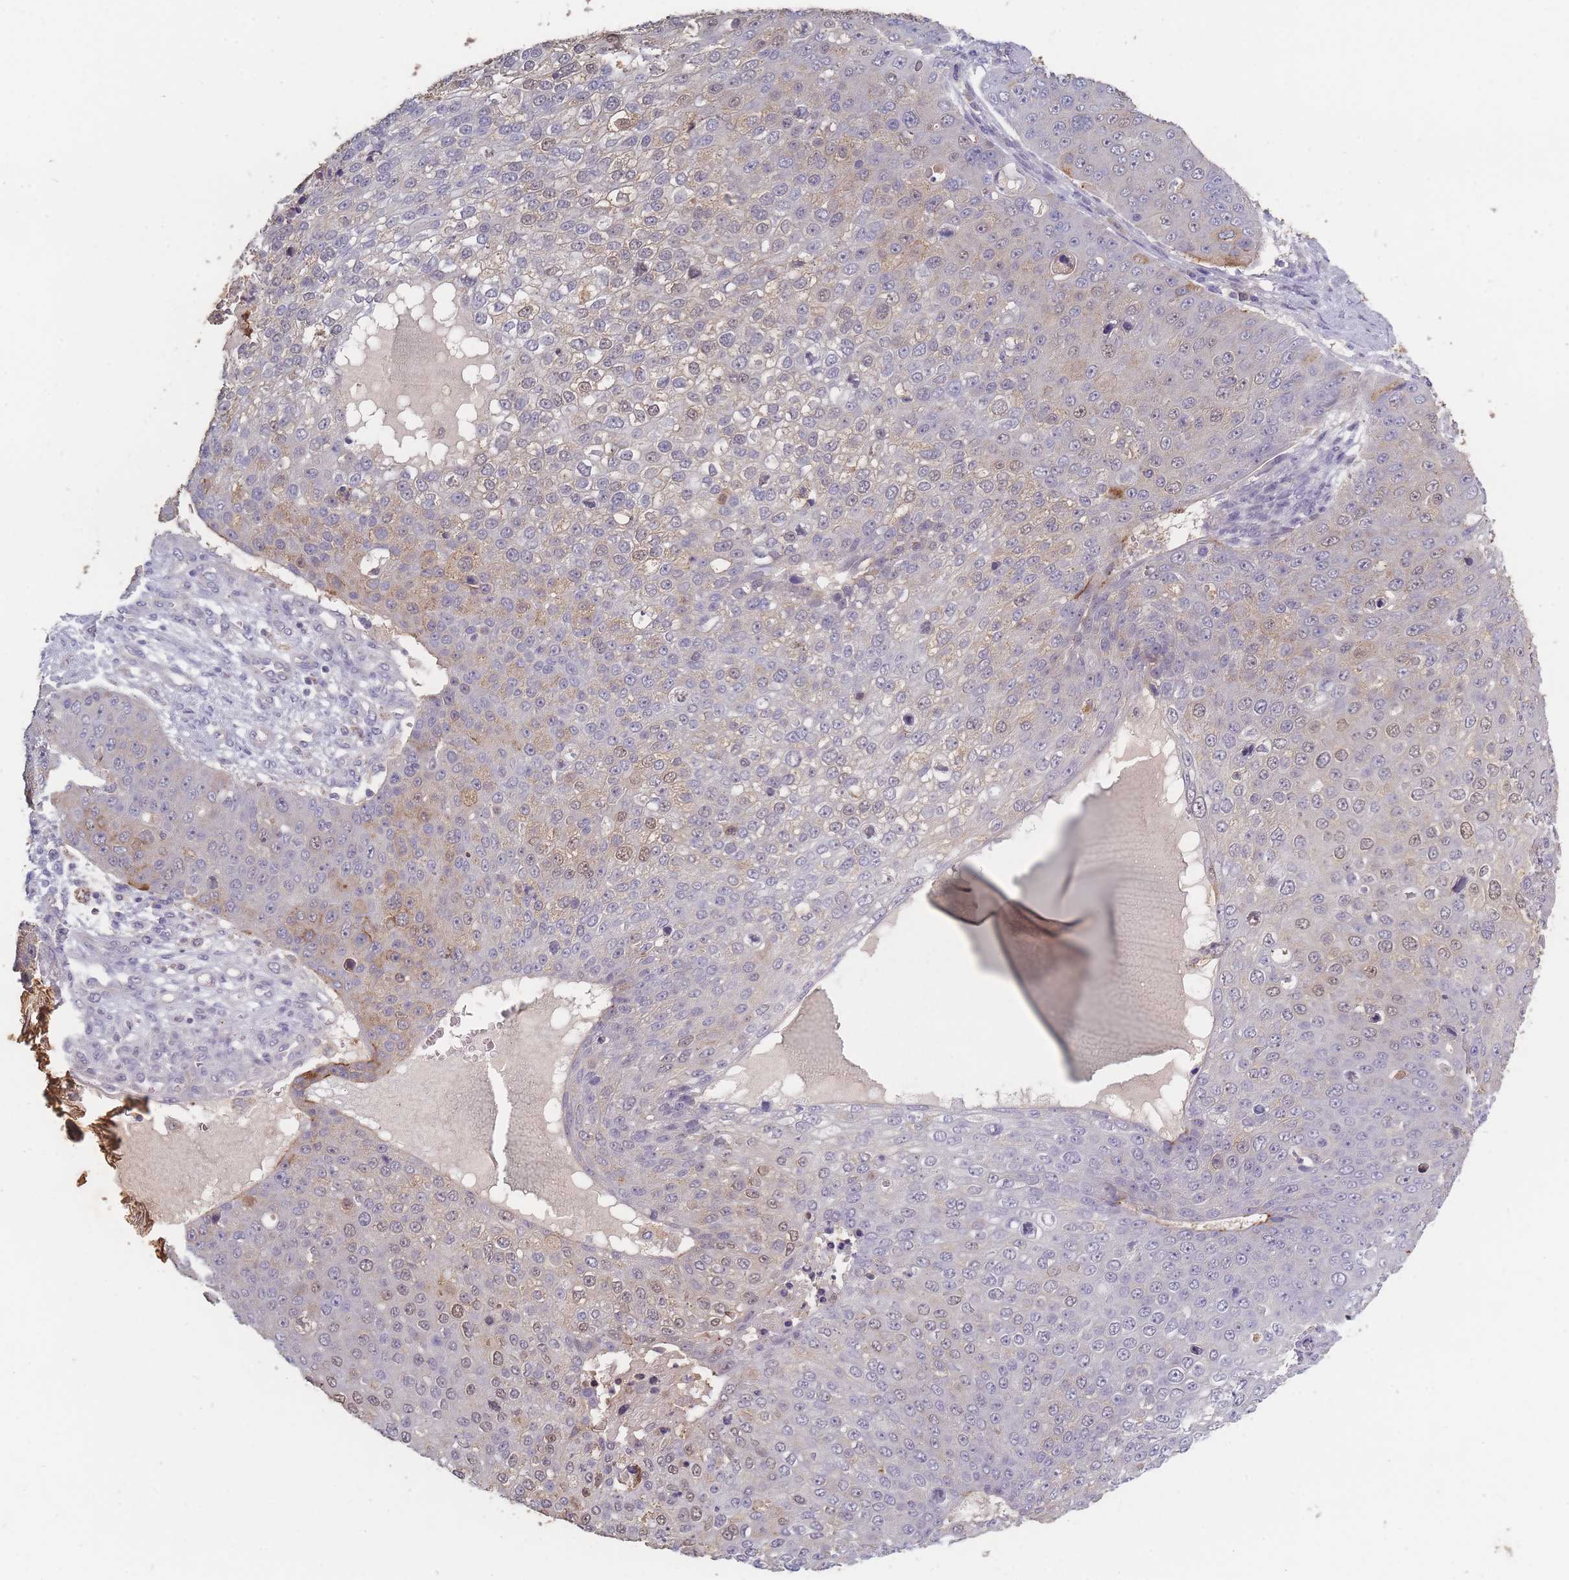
{"staining": {"intensity": "moderate", "quantity": "<25%", "location": "cytoplasmic/membranous"}, "tissue": "skin cancer", "cell_type": "Tumor cells", "image_type": "cancer", "snomed": [{"axis": "morphology", "description": "Squamous cell carcinoma, NOS"}, {"axis": "topography", "description": "Skin"}], "caption": "Moderate cytoplasmic/membranous protein expression is present in approximately <25% of tumor cells in skin squamous cell carcinoma.", "gene": "BST1", "patient": {"sex": "male", "age": 71}}